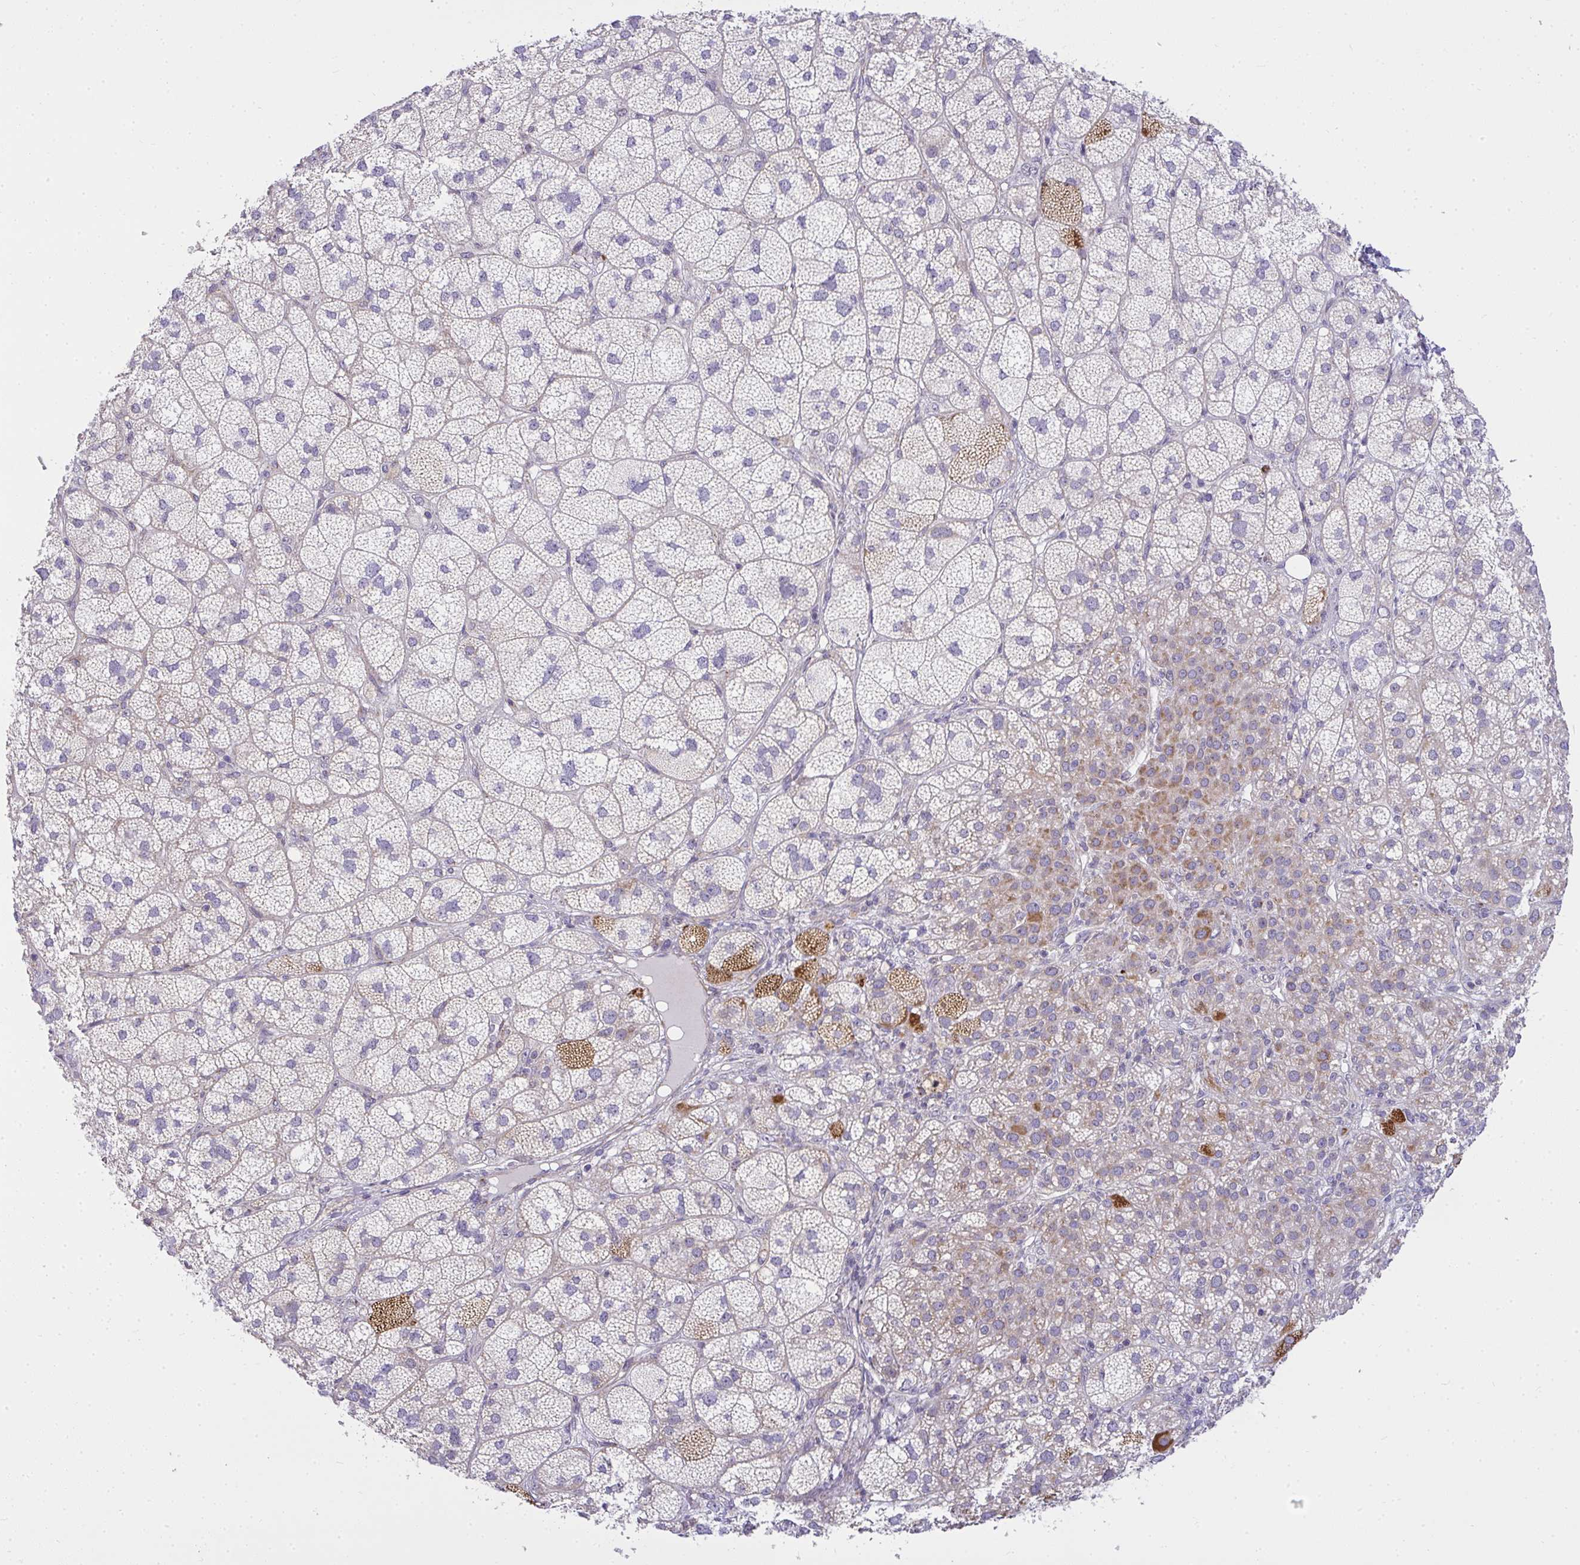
{"staining": {"intensity": "moderate", "quantity": "25%-75%", "location": "cytoplasmic/membranous"}, "tissue": "adrenal gland", "cell_type": "Glandular cells", "image_type": "normal", "snomed": [{"axis": "morphology", "description": "Normal tissue, NOS"}, {"axis": "topography", "description": "Adrenal gland"}], "caption": "Approximately 25%-75% of glandular cells in unremarkable human adrenal gland display moderate cytoplasmic/membranous protein expression as visualized by brown immunohistochemical staining.", "gene": "SRRM4", "patient": {"sex": "female", "age": 60}}